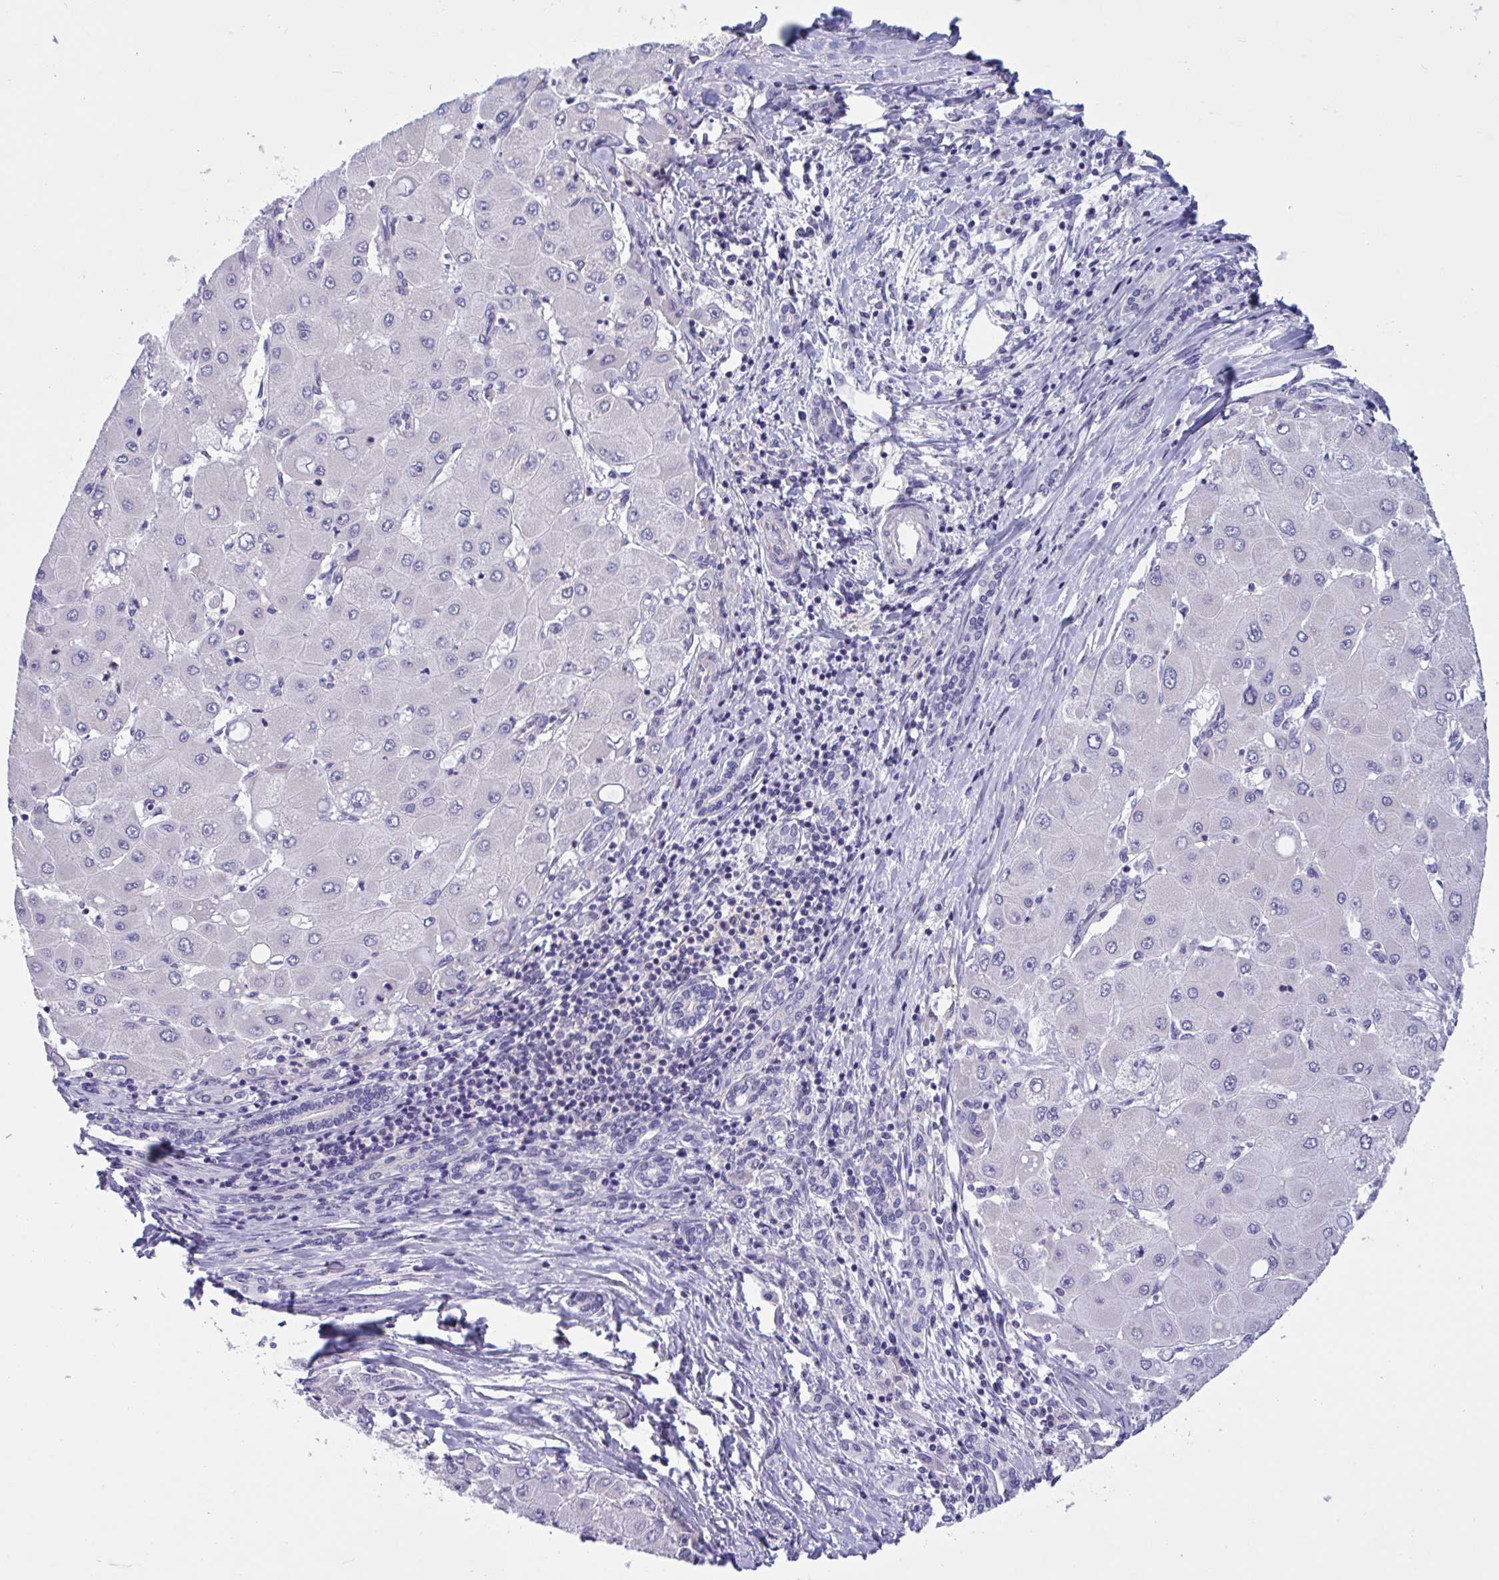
{"staining": {"intensity": "negative", "quantity": "none", "location": "none"}, "tissue": "liver cancer", "cell_type": "Tumor cells", "image_type": "cancer", "snomed": [{"axis": "morphology", "description": "Carcinoma, Hepatocellular, NOS"}, {"axis": "topography", "description": "Liver"}], "caption": "Immunohistochemistry image of neoplastic tissue: liver cancer stained with DAB demonstrates no significant protein positivity in tumor cells.", "gene": "OXLD1", "patient": {"sex": "male", "age": 40}}